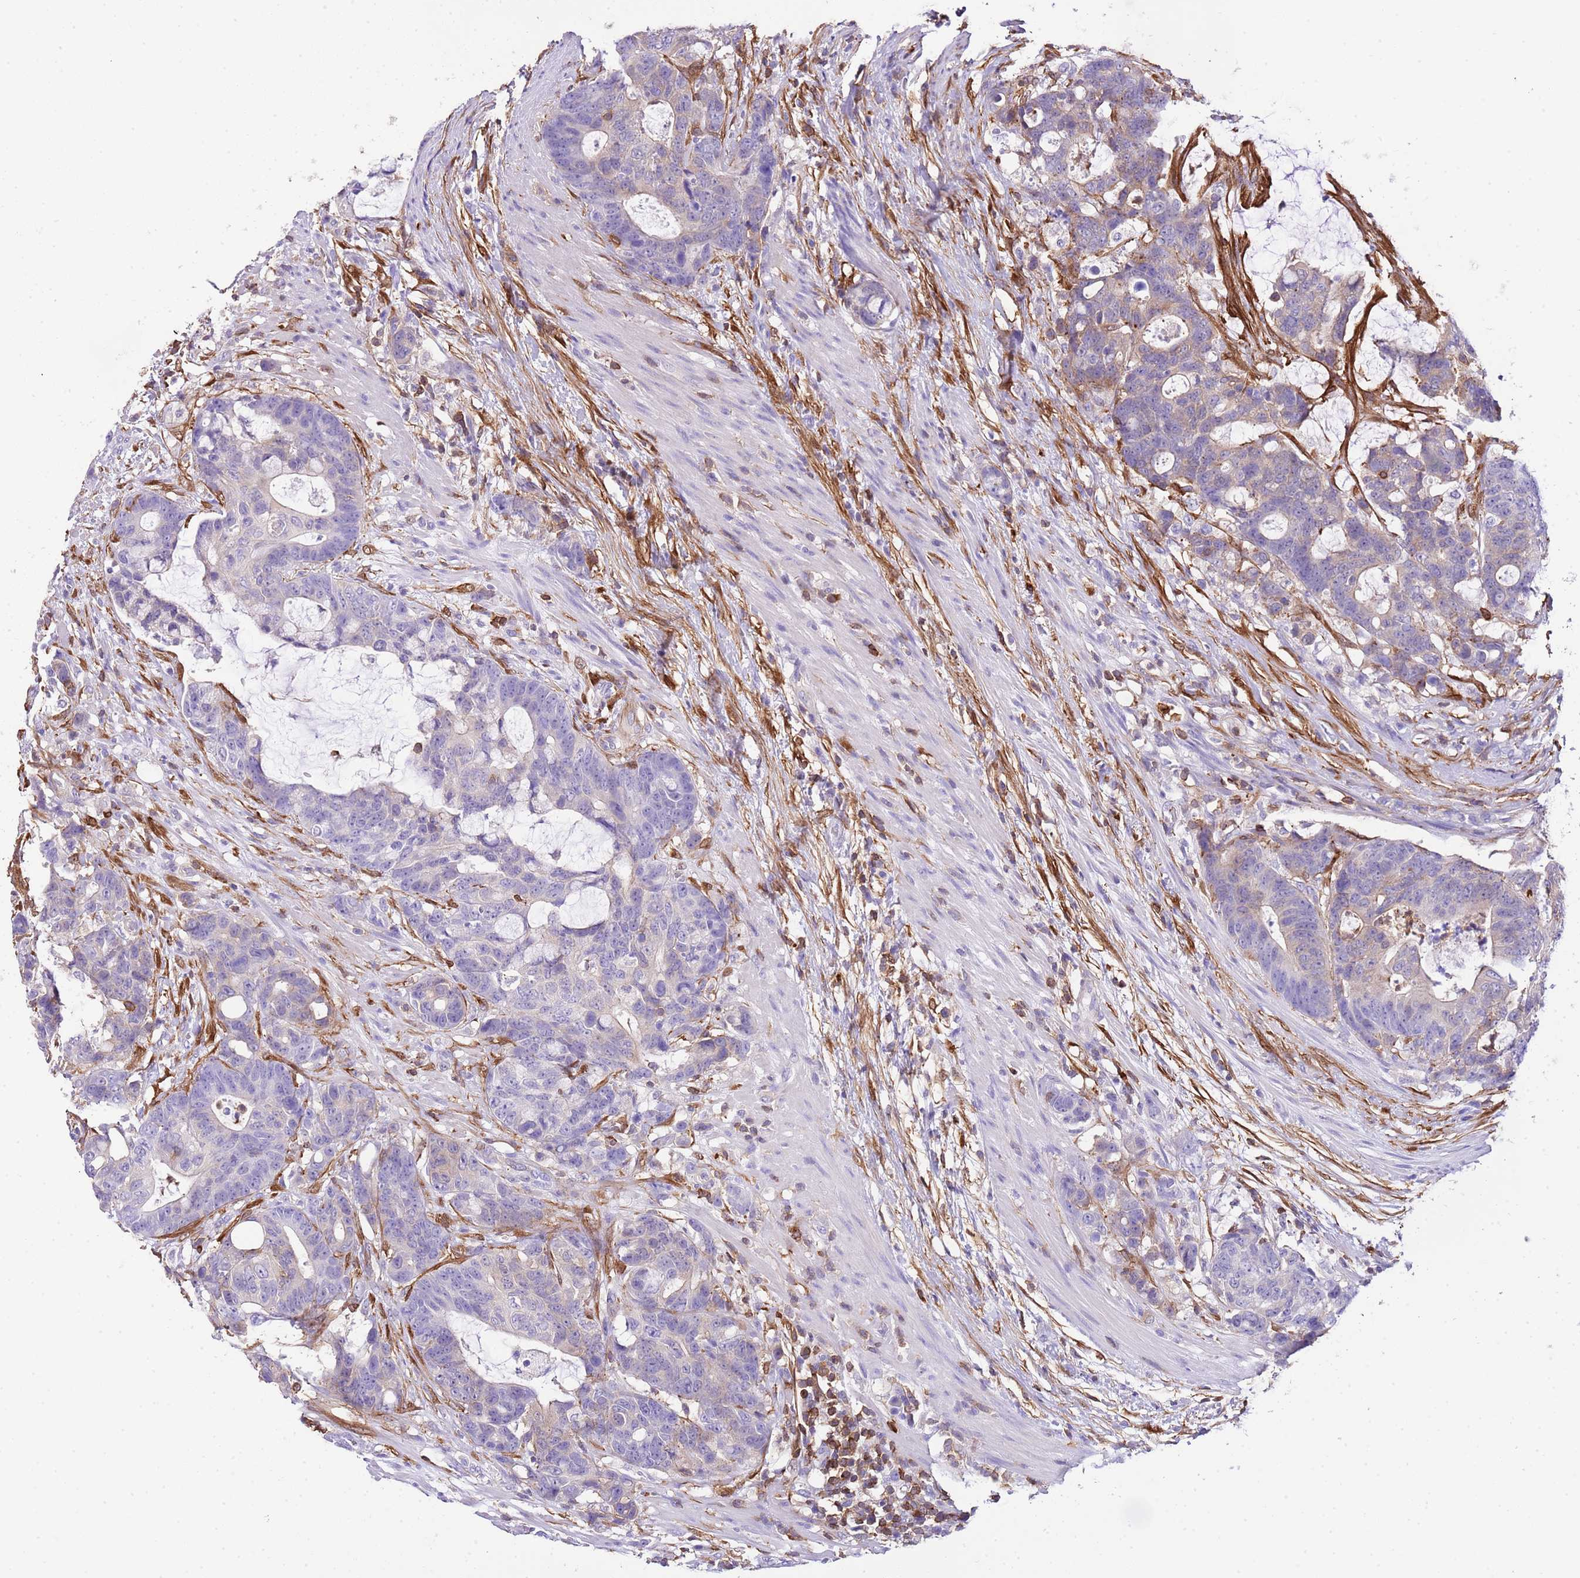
{"staining": {"intensity": "negative", "quantity": "none", "location": "none"}, "tissue": "colorectal cancer", "cell_type": "Tumor cells", "image_type": "cancer", "snomed": [{"axis": "morphology", "description": "Adenocarcinoma, NOS"}, {"axis": "topography", "description": "Colon"}], "caption": "The immunohistochemistry (IHC) photomicrograph has no significant staining in tumor cells of colorectal cancer tissue.", "gene": "CNN2", "patient": {"sex": "female", "age": 82}}